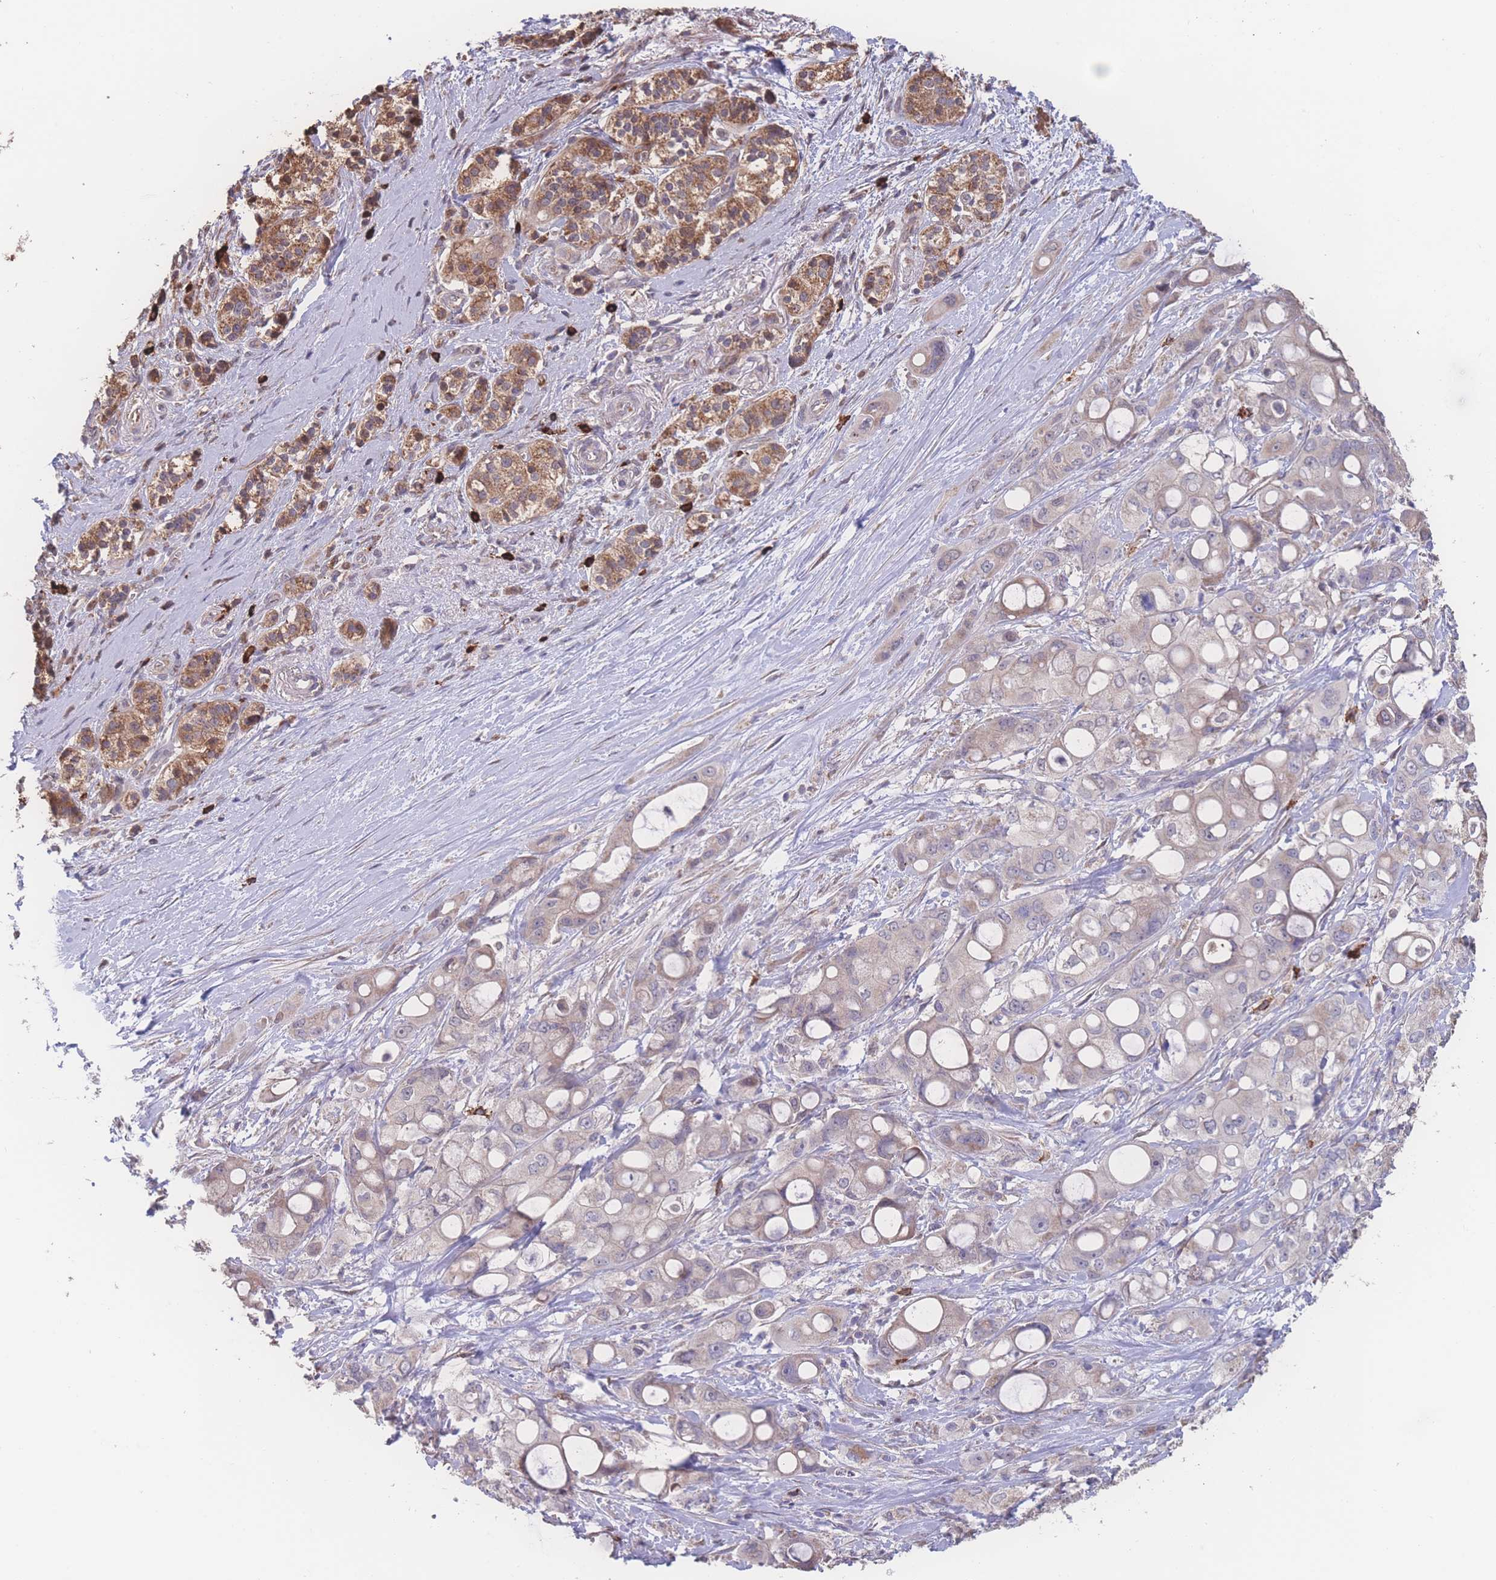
{"staining": {"intensity": "weak", "quantity": "25%-75%", "location": "cytoplasmic/membranous"}, "tissue": "pancreatic cancer", "cell_type": "Tumor cells", "image_type": "cancer", "snomed": [{"axis": "morphology", "description": "Adenocarcinoma, NOS"}, {"axis": "topography", "description": "Pancreas"}], "caption": "A micrograph of adenocarcinoma (pancreatic) stained for a protein displays weak cytoplasmic/membranous brown staining in tumor cells. Immunohistochemistry (ihc) stains the protein in brown and the nuclei are stained blue.", "gene": "SGSM3", "patient": {"sex": "male", "age": 68}}